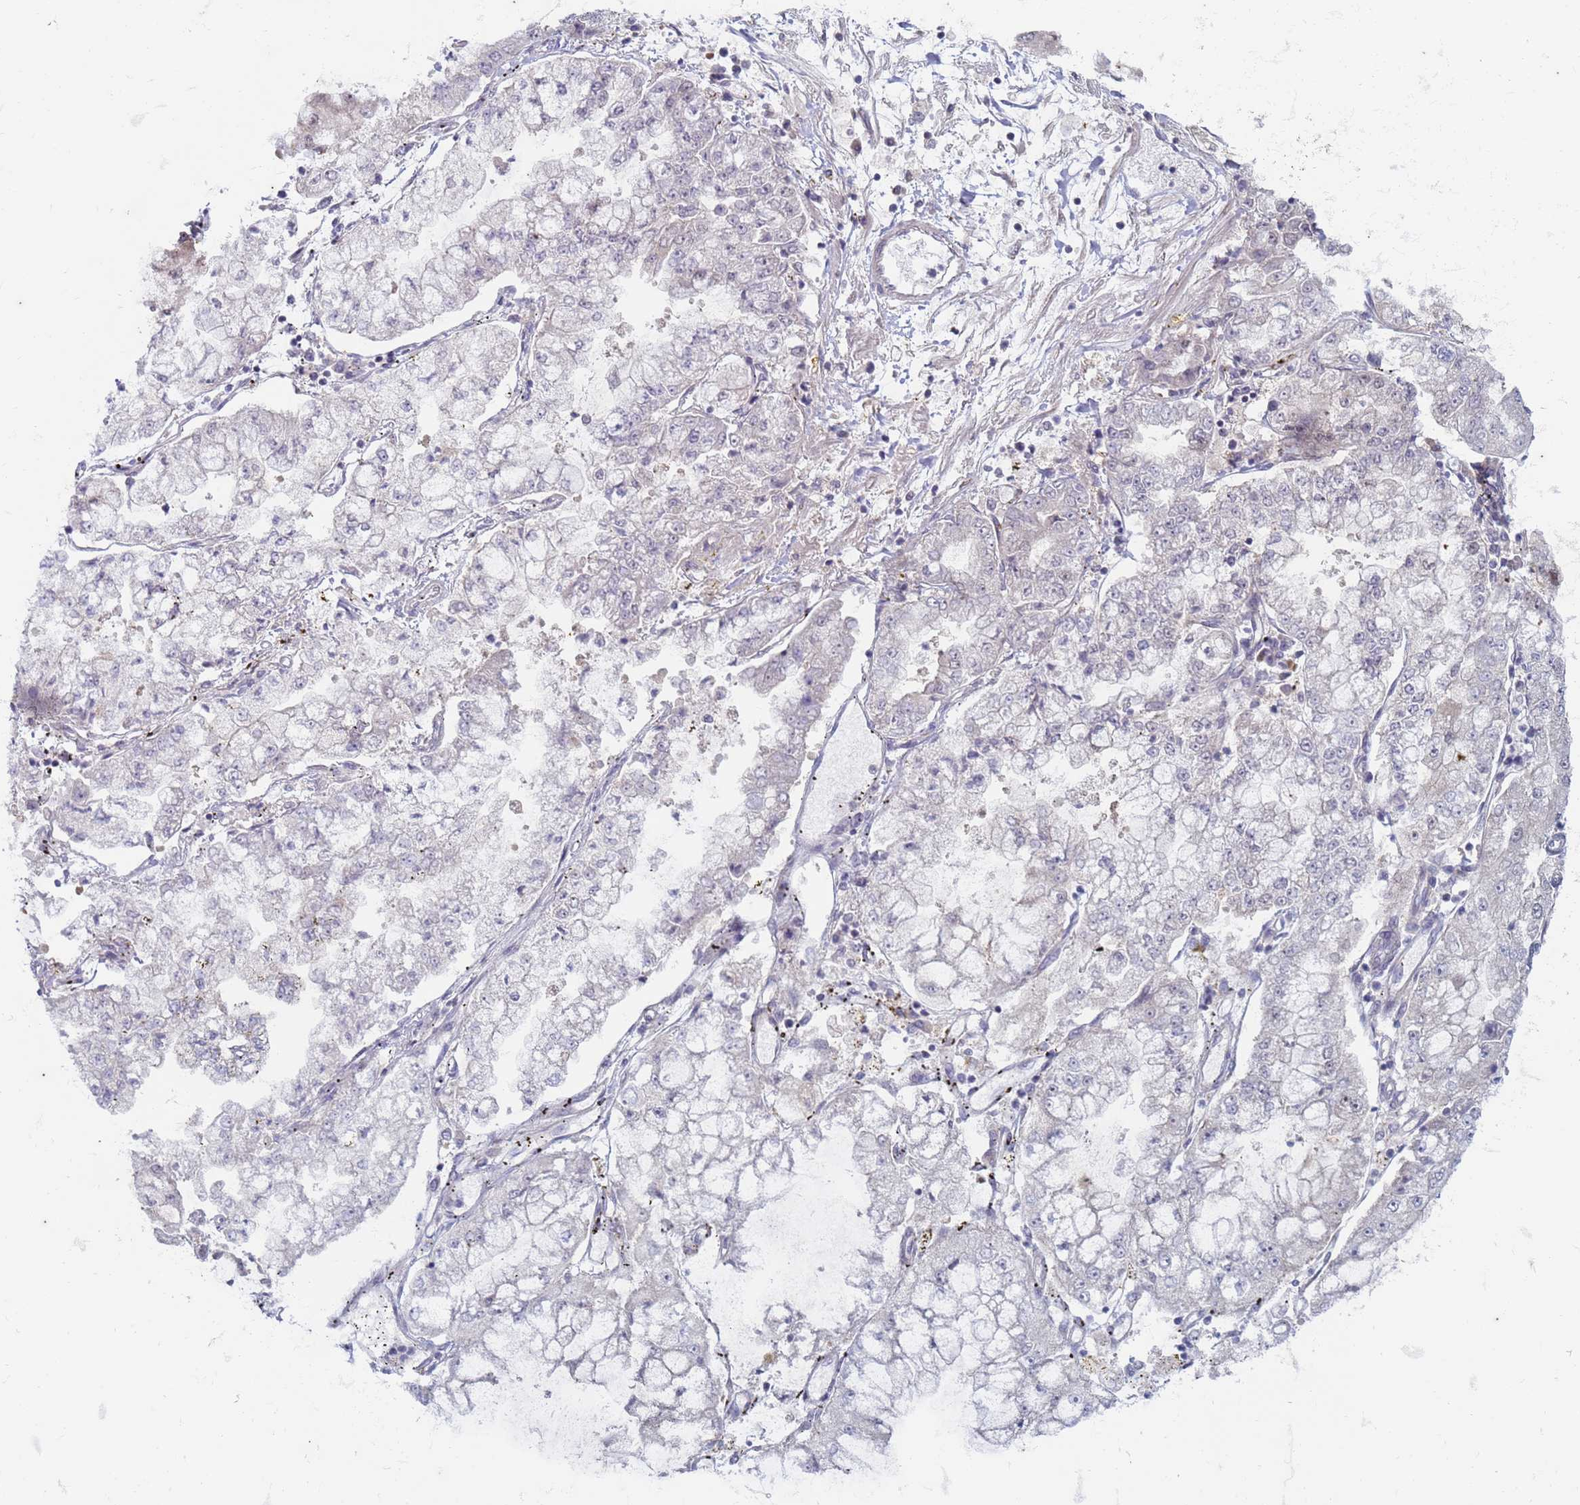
{"staining": {"intensity": "negative", "quantity": "none", "location": "none"}, "tissue": "stomach cancer", "cell_type": "Tumor cells", "image_type": "cancer", "snomed": [{"axis": "morphology", "description": "Adenocarcinoma, NOS"}, {"axis": "topography", "description": "Stomach"}], "caption": "IHC image of neoplastic tissue: adenocarcinoma (stomach) stained with DAB shows no significant protein positivity in tumor cells.", "gene": "TRMT6", "patient": {"sex": "male", "age": 76}}